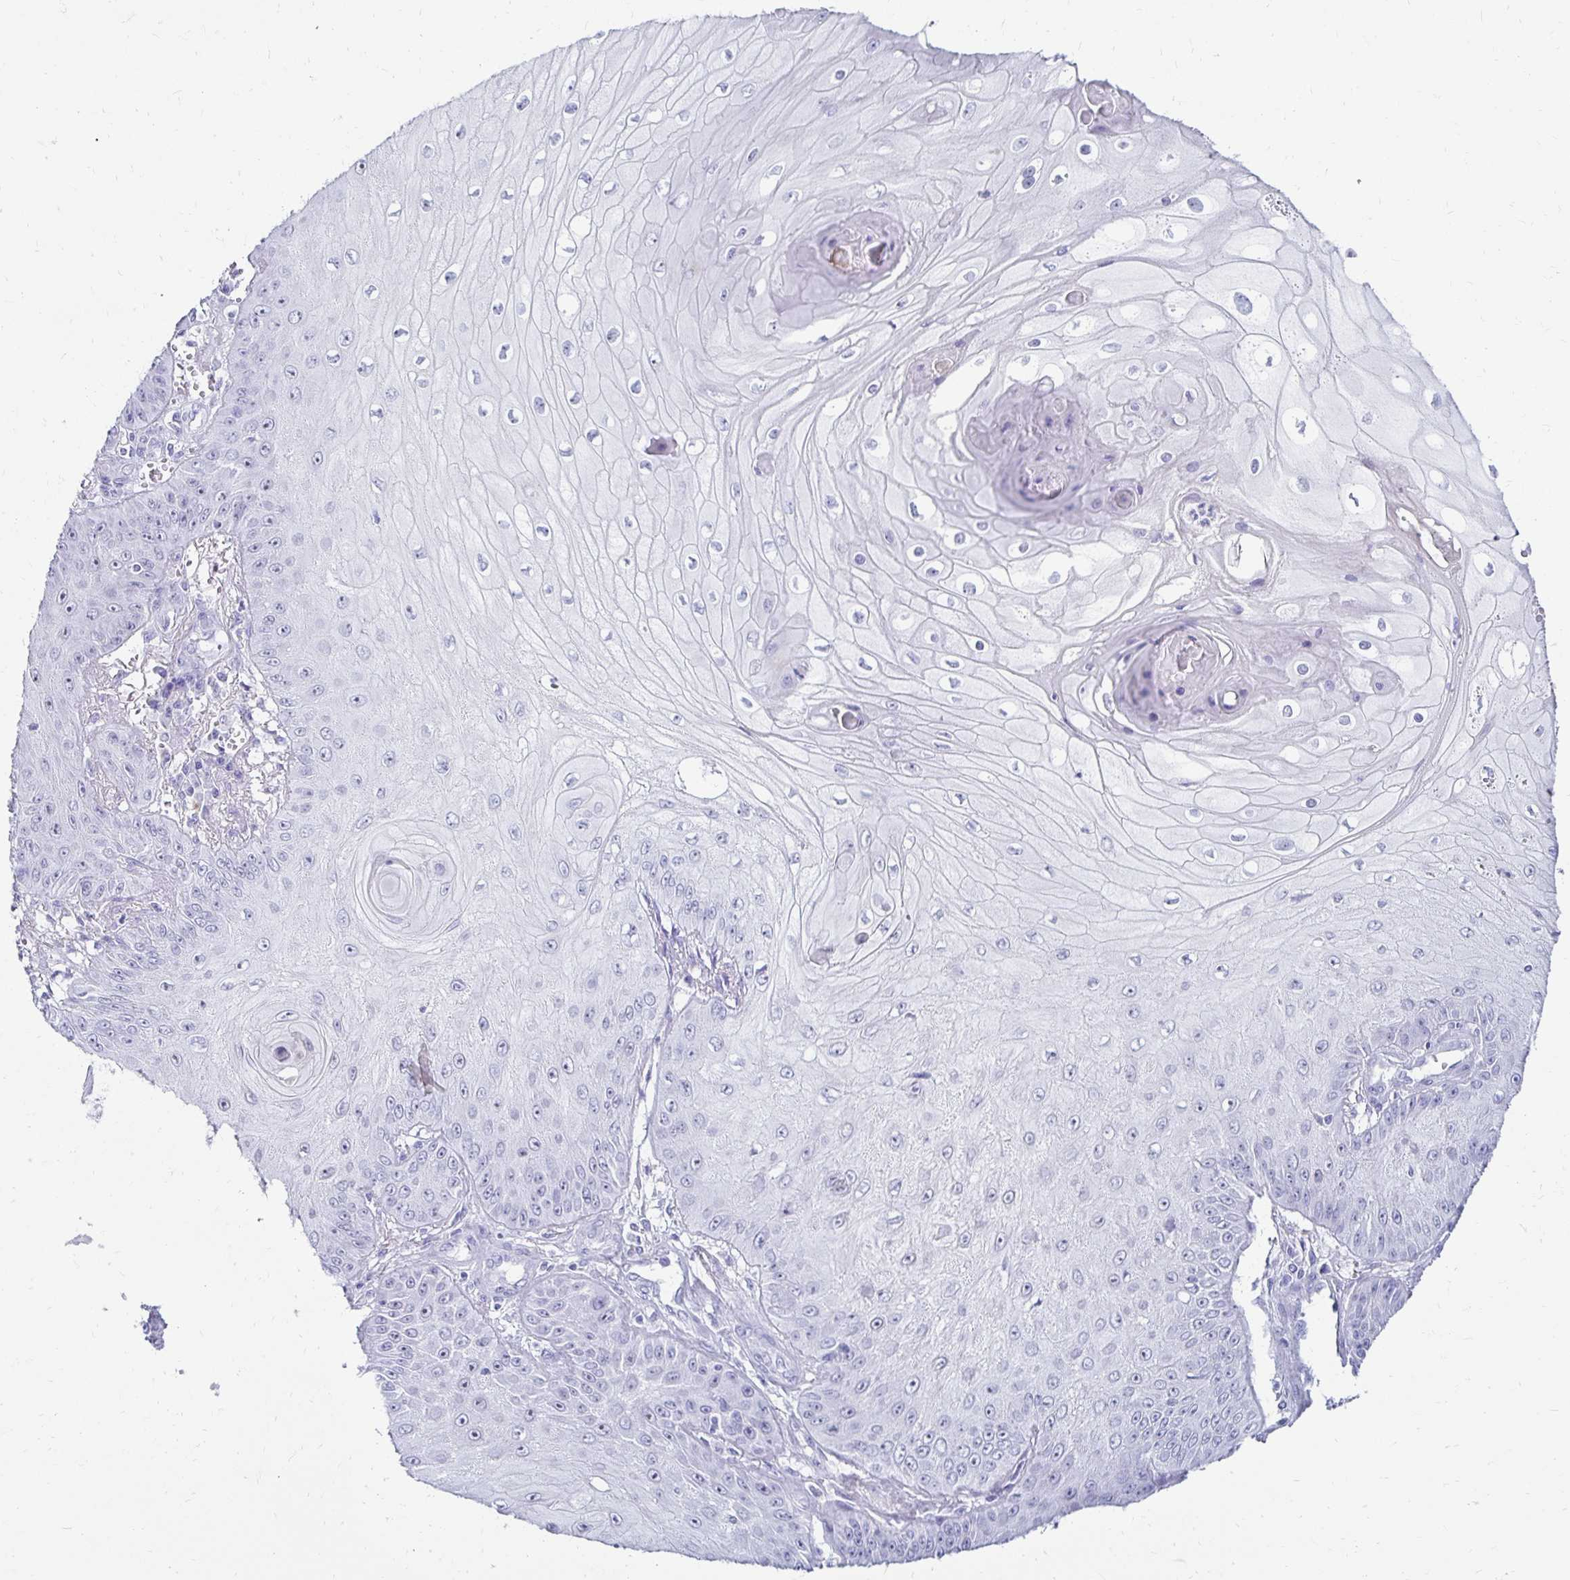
{"staining": {"intensity": "negative", "quantity": "none", "location": "none"}, "tissue": "skin cancer", "cell_type": "Tumor cells", "image_type": "cancer", "snomed": [{"axis": "morphology", "description": "Squamous cell carcinoma, NOS"}, {"axis": "topography", "description": "Skin"}], "caption": "This is an immunohistochemistry histopathology image of human skin cancer. There is no positivity in tumor cells.", "gene": "CST6", "patient": {"sex": "male", "age": 70}}